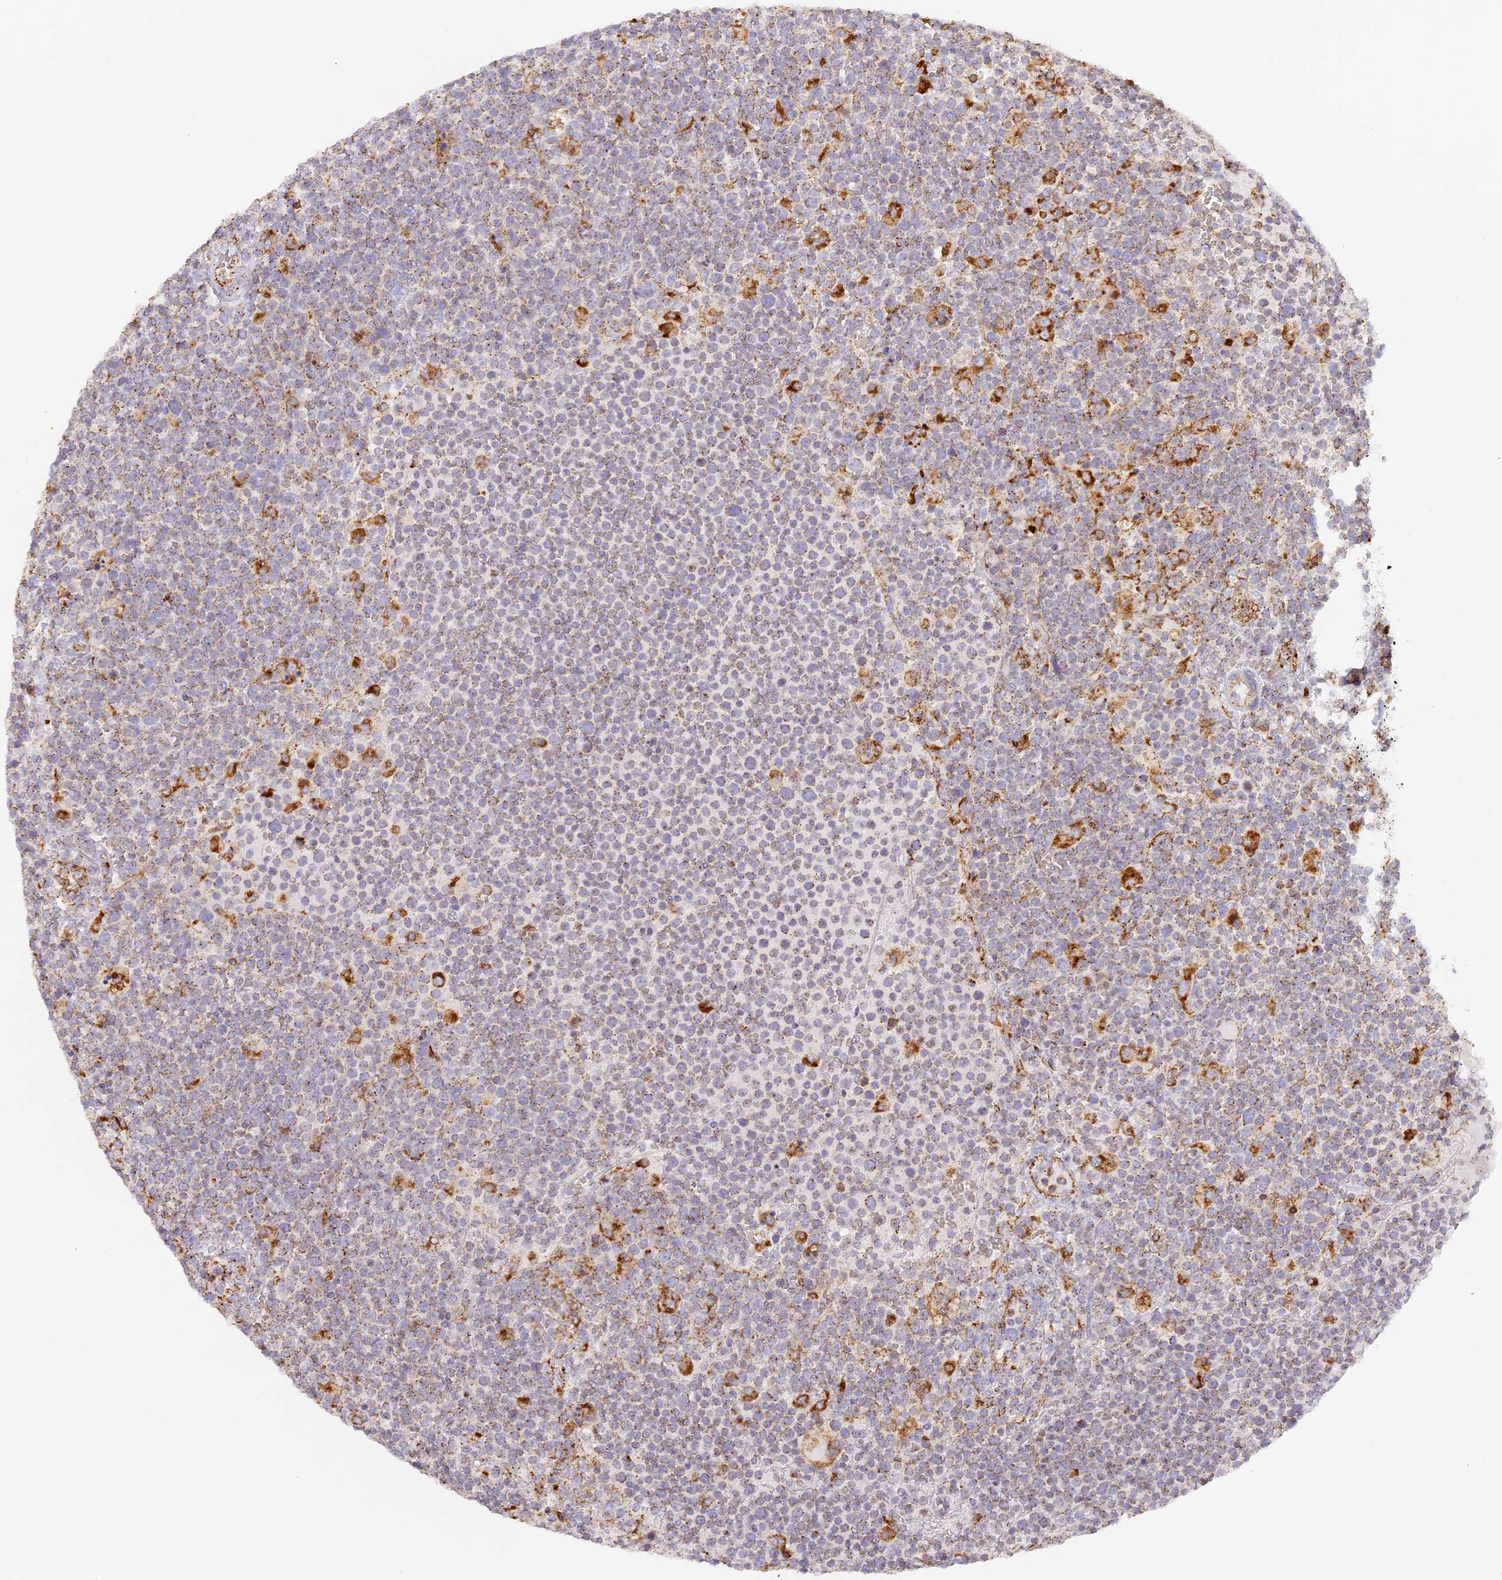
{"staining": {"intensity": "weak", "quantity": "25%-75%", "location": "cytoplasmic/membranous"}, "tissue": "lymphoma", "cell_type": "Tumor cells", "image_type": "cancer", "snomed": [{"axis": "morphology", "description": "Malignant lymphoma, non-Hodgkin's type, High grade"}, {"axis": "topography", "description": "Lymph node"}], "caption": "DAB (3,3'-diaminobenzidine) immunohistochemical staining of human lymphoma reveals weak cytoplasmic/membranous protein expression in approximately 25%-75% of tumor cells.", "gene": "LAMP2", "patient": {"sex": "male", "age": 61}}